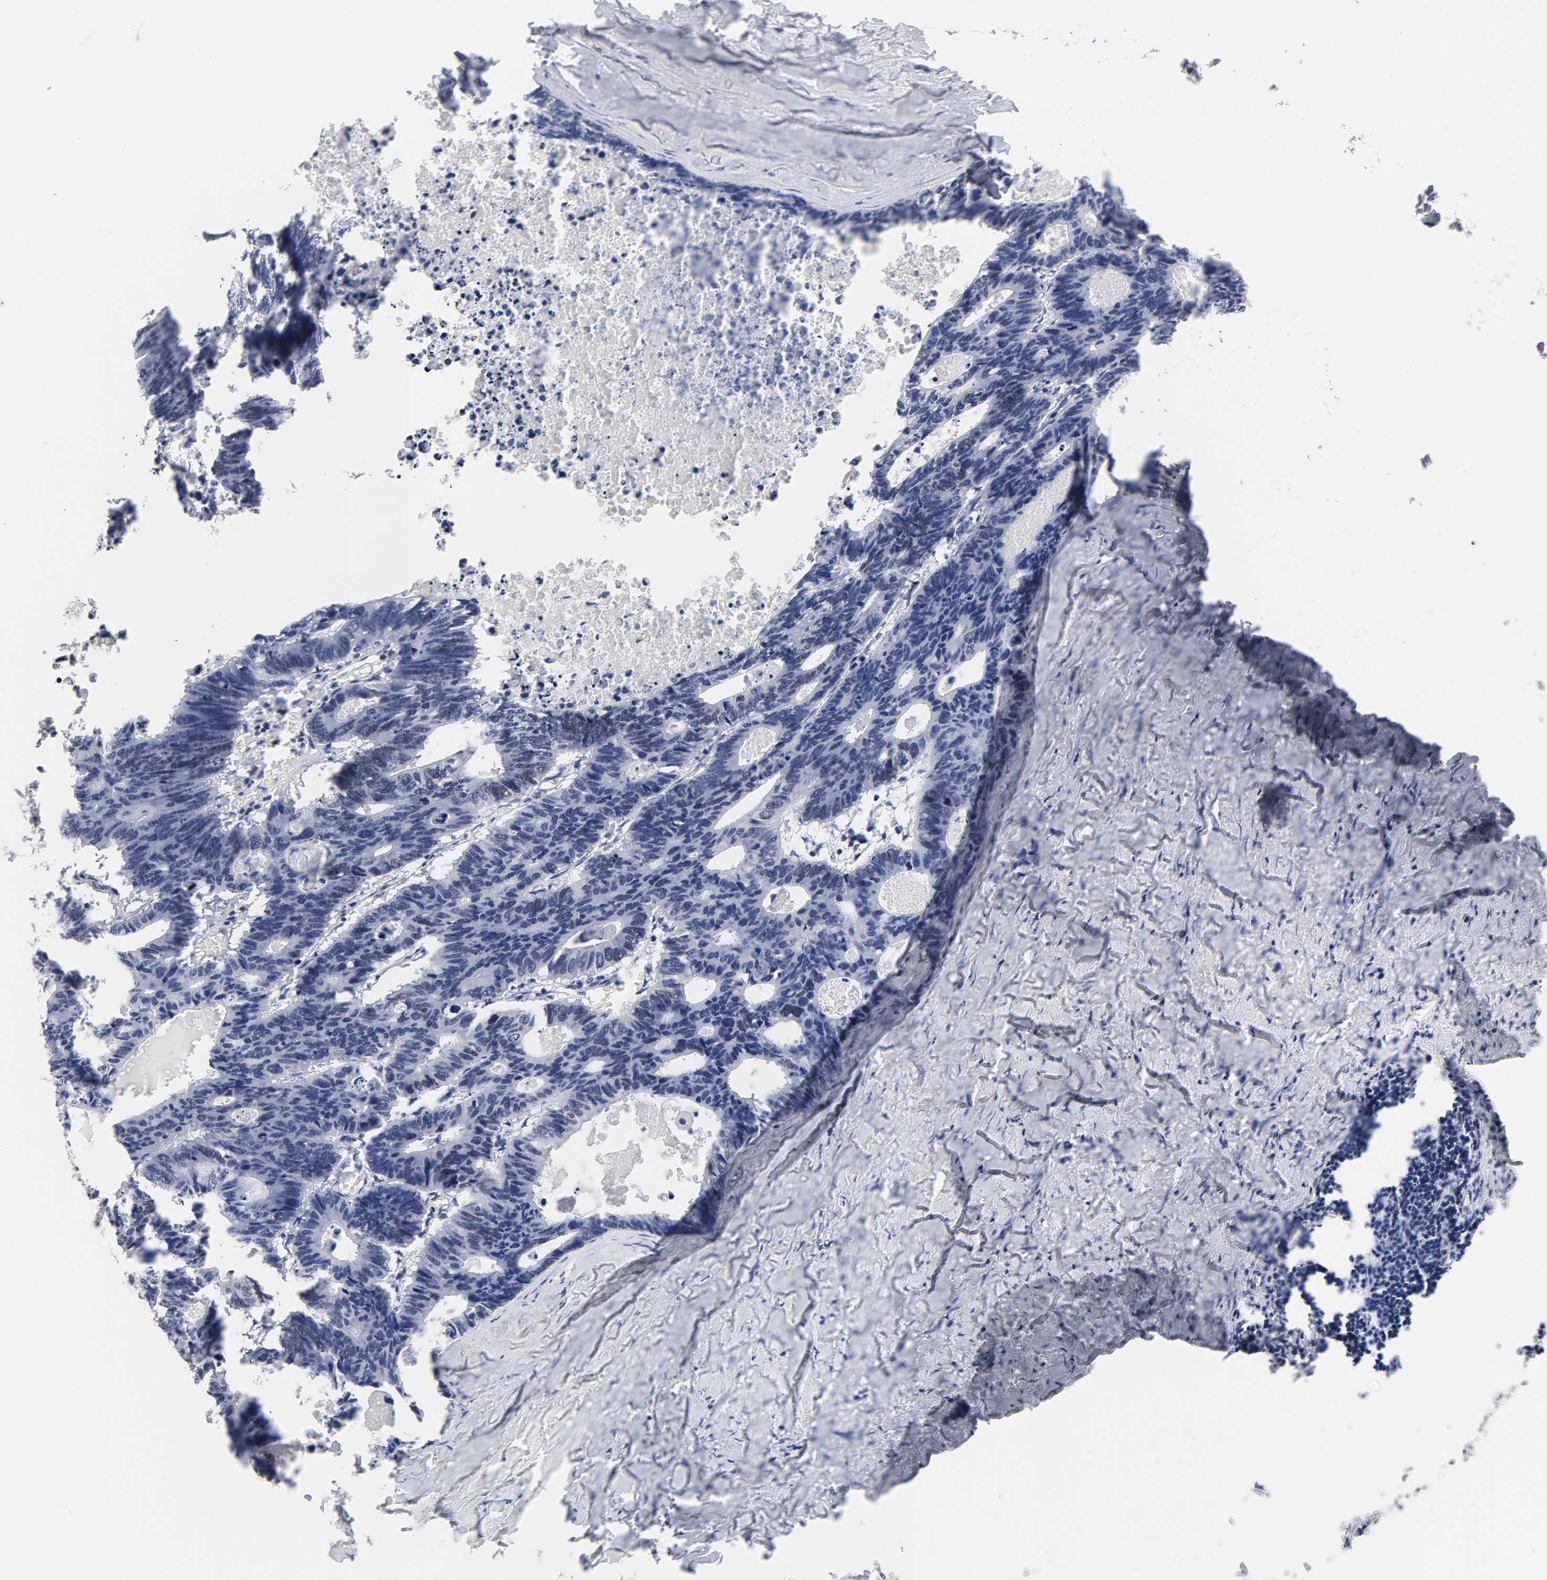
{"staining": {"intensity": "negative", "quantity": "none", "location": "none"}, "tissue": "colorectal cancer", "cell_type": "Tumor cells", "image_type": "cancer", "snomed": [{"axis": "morphology", "description": "Adenocarcinoma, NOS"}, {"axis": "topography", "description": "Colon"}], "caption": "Immunohistochemistry (IHC) micrograph of neoplastic tissue: colorectal cancer (adenocarcinoma) stained with DAB shows no significant protein positivity in tumor cells. (Stains: DAB immunohistochemistry with hematoxylin counter stain, Microscopy: brightfield microscopy at high magnification).", "gene": "RFC4", "patient": {"sex": "female", "age": 55}}